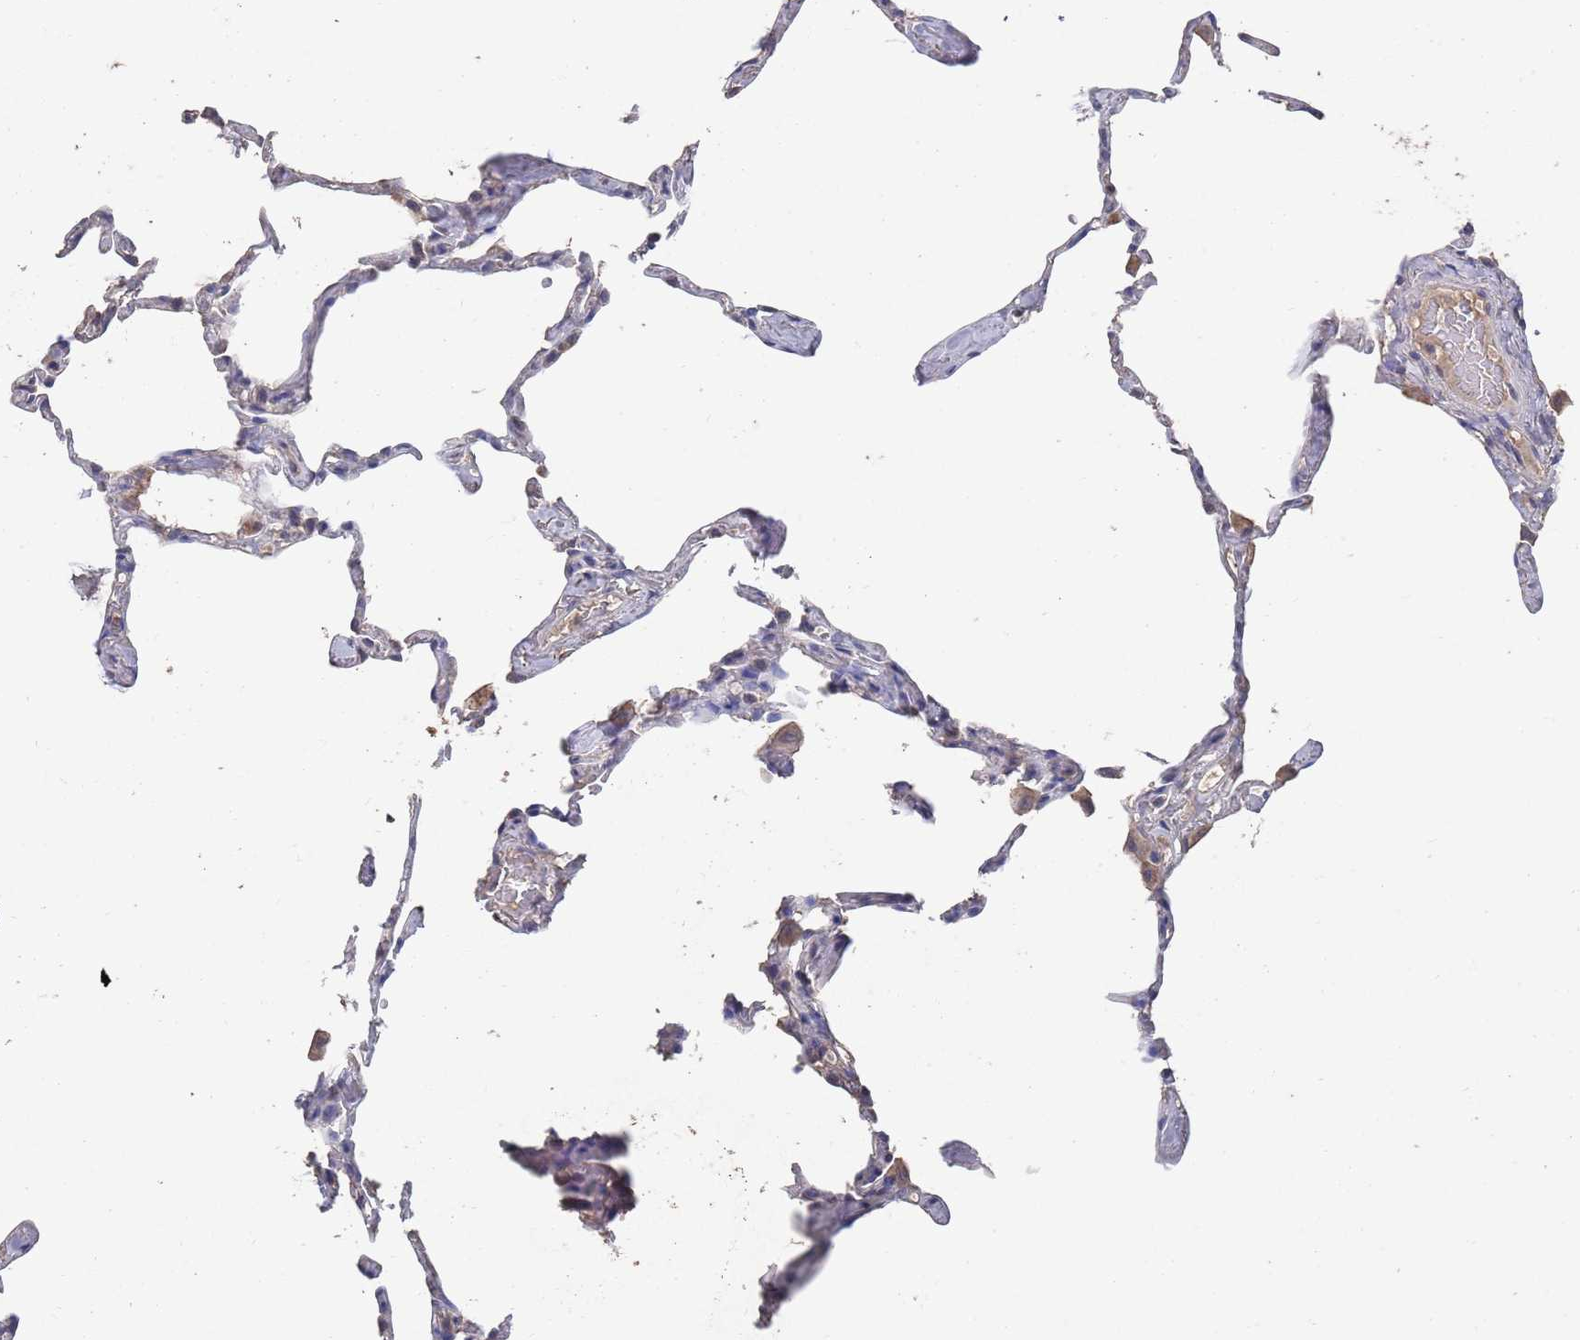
{"staining": {"intensity": "negative", "quantity": "none", "location": "none"}, "tissue": "lung", "cell_type": "Alveolar cells", "image_type": "normal", "snomed": [{"axis": "morphology", "description": "Normal tissue, NOS"}, {"axis": "topography", "description": "Lung"}], "caption": "This photomicrograph is of normal lung stained with immunohistochemistry to label a protein in brown with the nuclei are counter-stained blue. There is no expression in alveolar cells.", "gene": "BTBD18", "patient": {"sex": "male", "age": 65}}